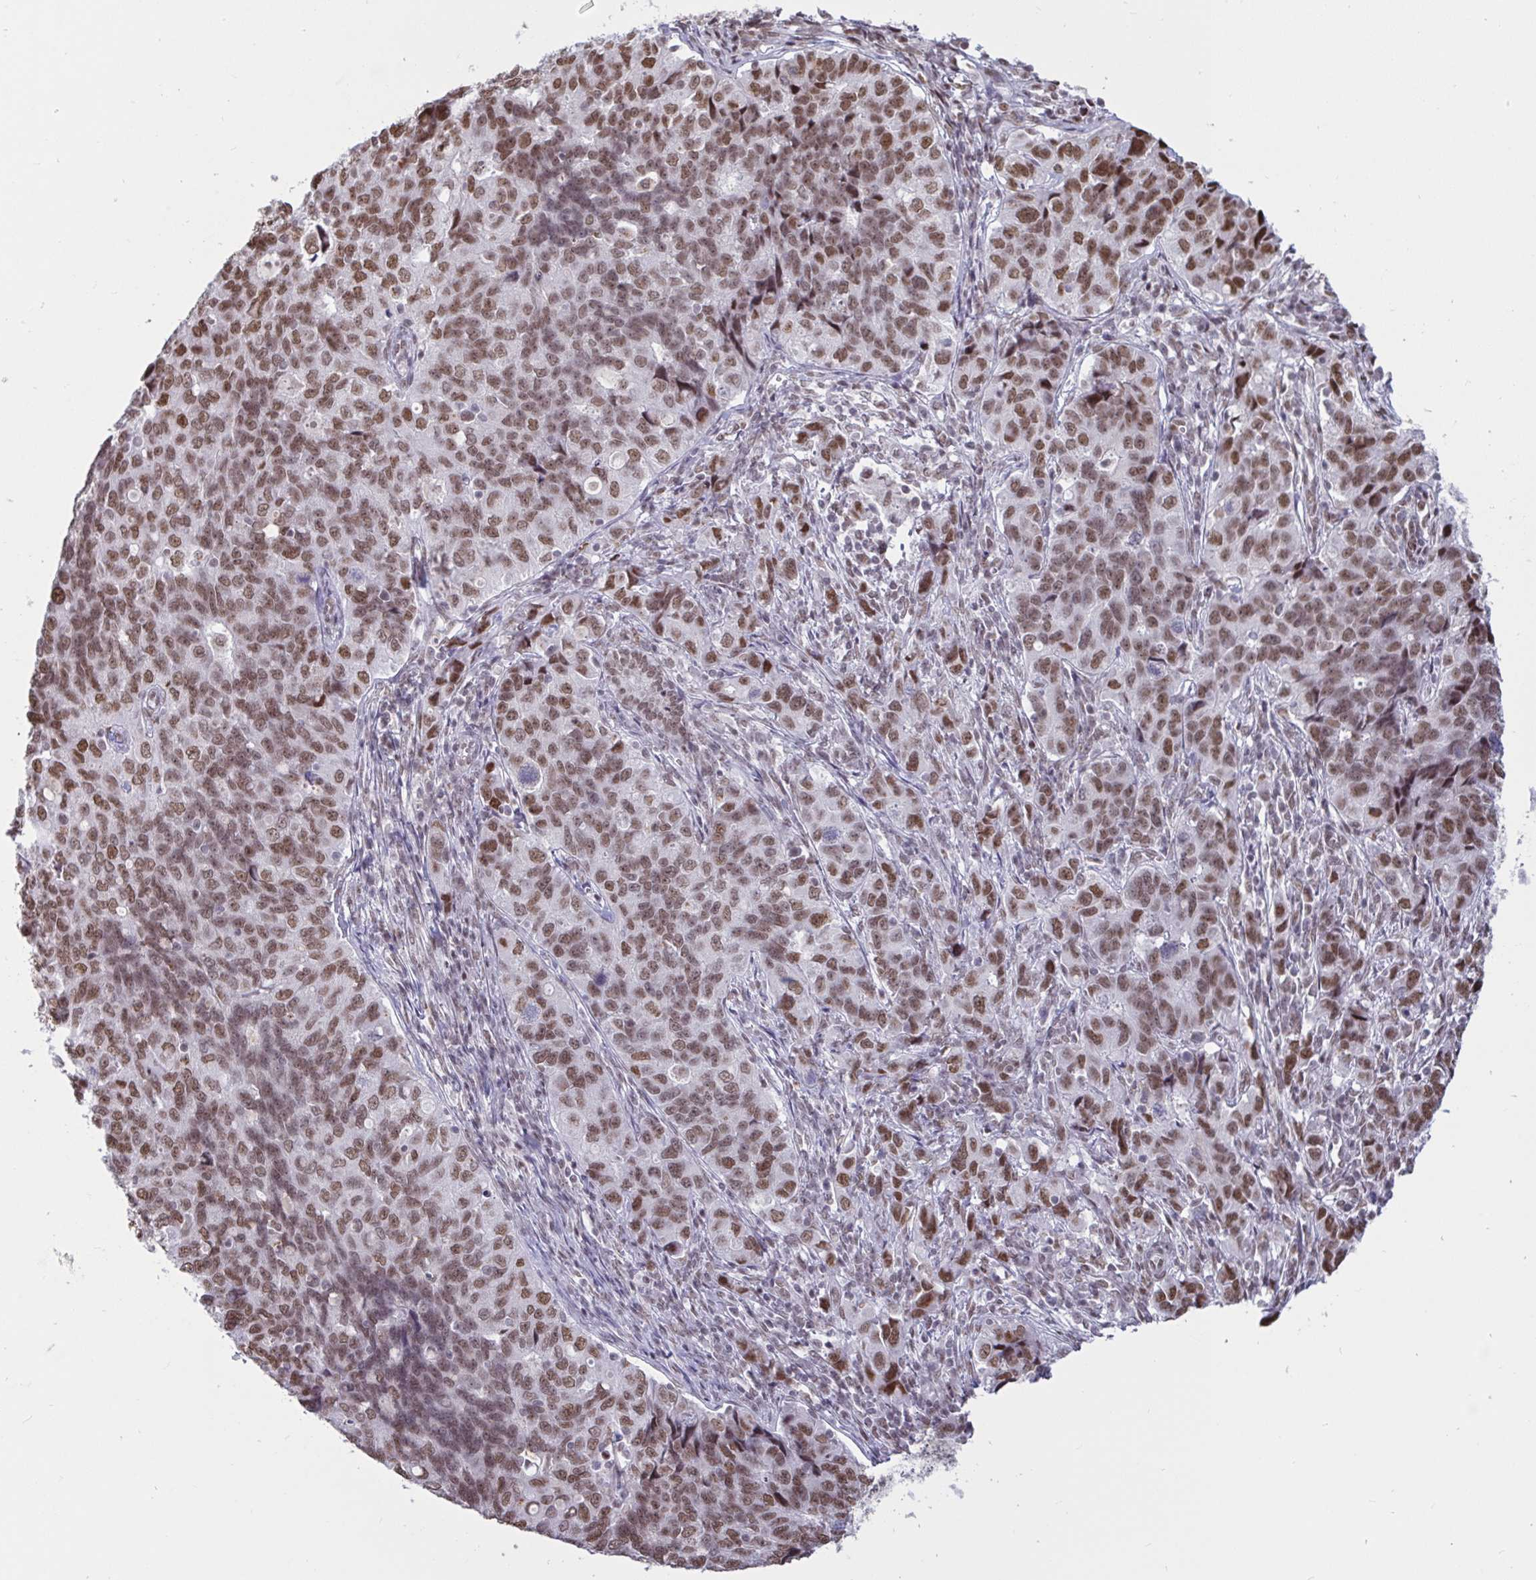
{"staining": {"intensity": "moderate", "quantity": ">75%", "location": "nuclear"}, "tissue": "endometrial cancer", "cell_type": "Tumor cells", "image_type": "cancer", "snomed": [{"axis": "morphology", "description": "Adenocarcinoma, NOS"}, {"axis": "topography", "description": "Endometrium"}], "caption": "Protein expression analysis of endometrial cancer displays moderate nuclear staining in about >75% of tumor cells. (Stains: DAB (3,3'-diaminobenzidine) in brown, nuclei in blue, Microscopy: brightfield microscopy at high magnification).", "gene": "CBFA2T2", "patient": {"sex": "female", "age": 43}}